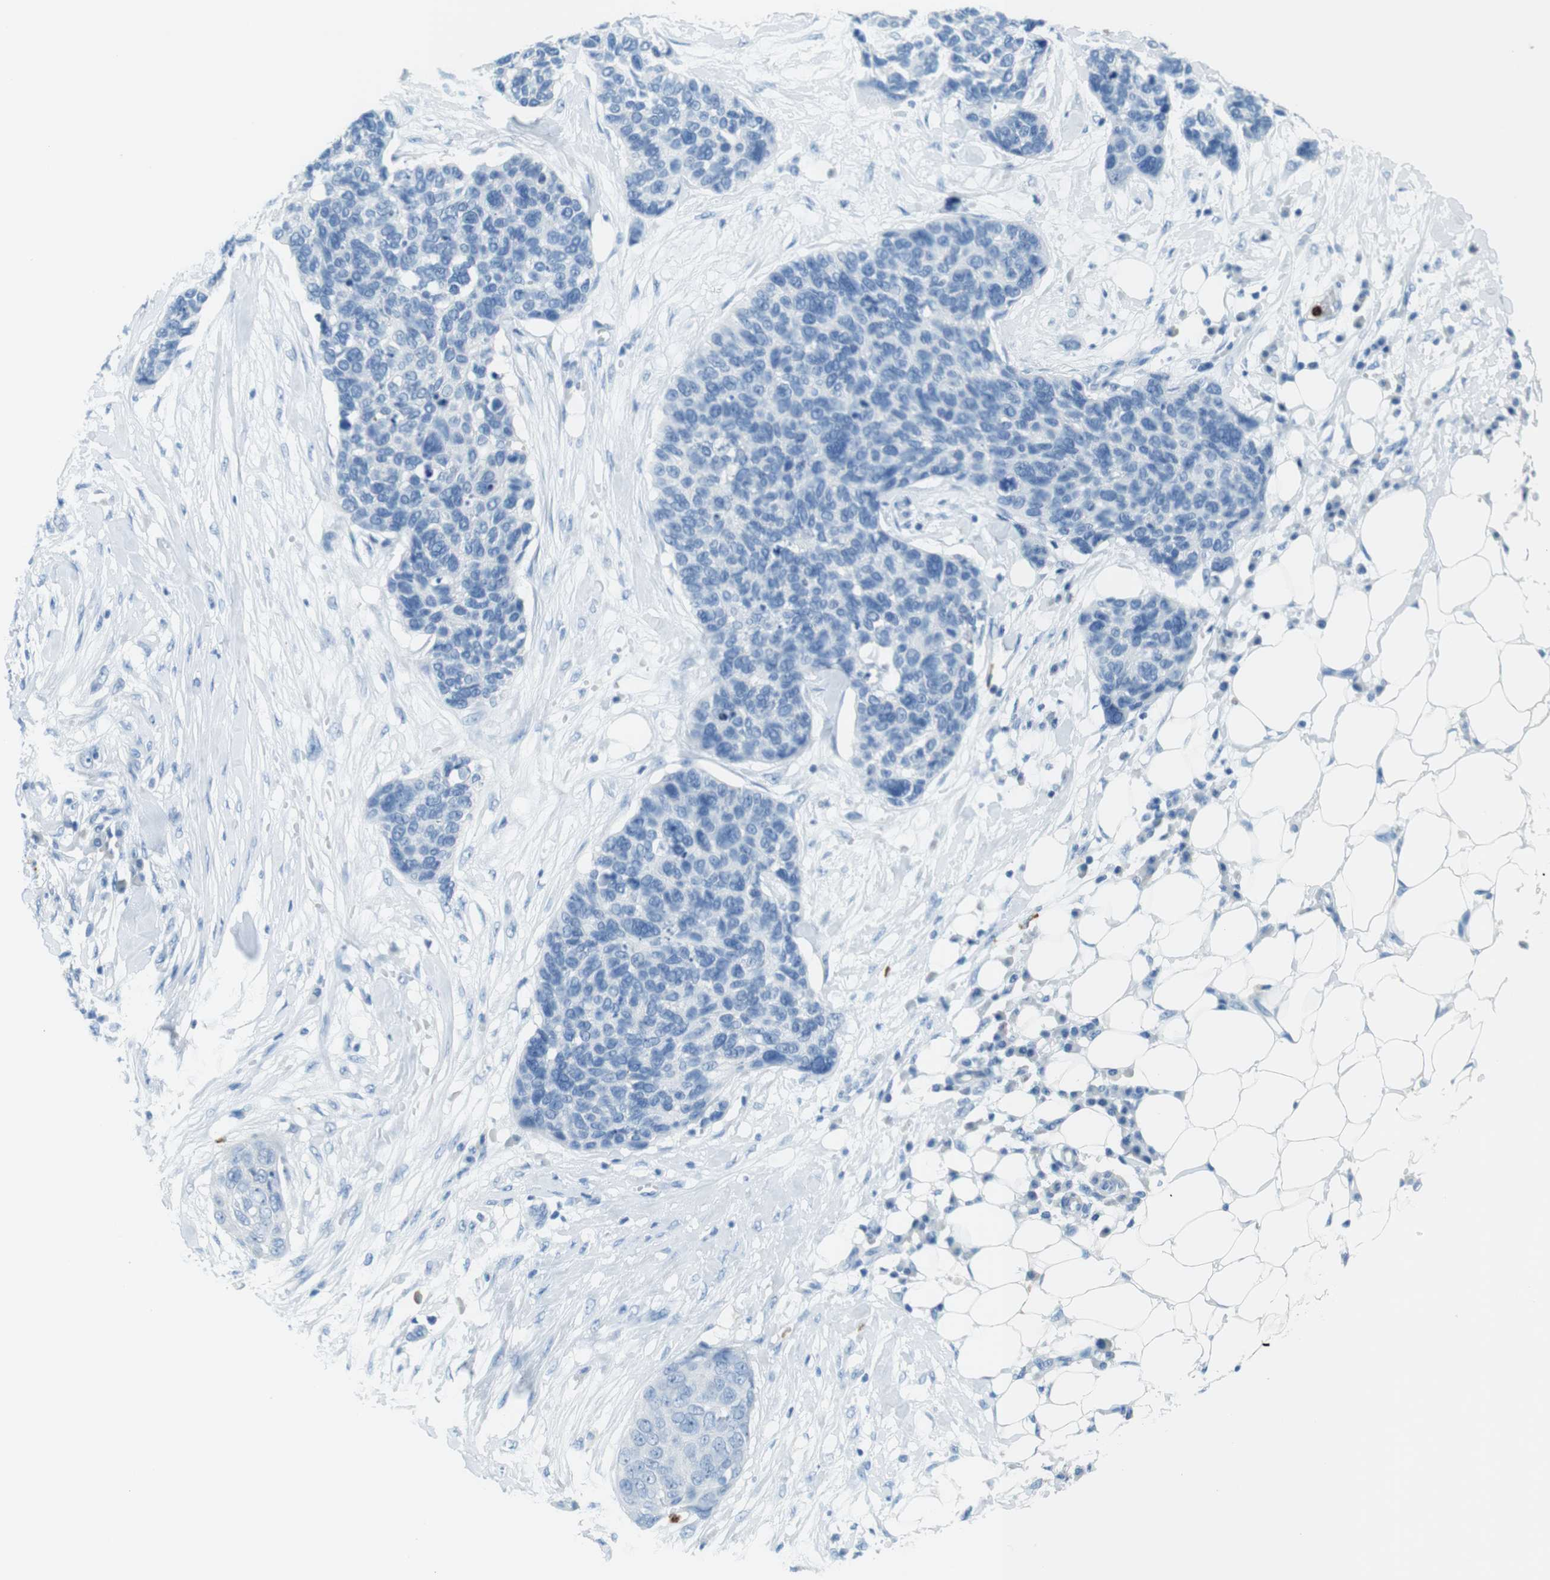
{"staining": {"intensity": "negative", "quantity": "none", "location": "none"}, "tissue": "skin cancer", "cell_type": "Tumor cells", "image_type": "cancer", "snomed": [{"axis": "morphology", "description": "Squamous cell carcinoma in situ, NOS"}, {"axis": "morphology", "description": "Squamous cell carcinoma, NOS"}, {"axis": "topography", "description": "Skin"}], "caption": "Protein analysis of skin squamous cell carcinoma shows no significant positivity in tumor cells. The staining is performed using DAB (3,3'-diaminobenzidine) brown chromogen with nuclei counter-stained in using hematoxylin.", "gene": "MCEMP1", "patient": {"sex": "male", "age": 93}}